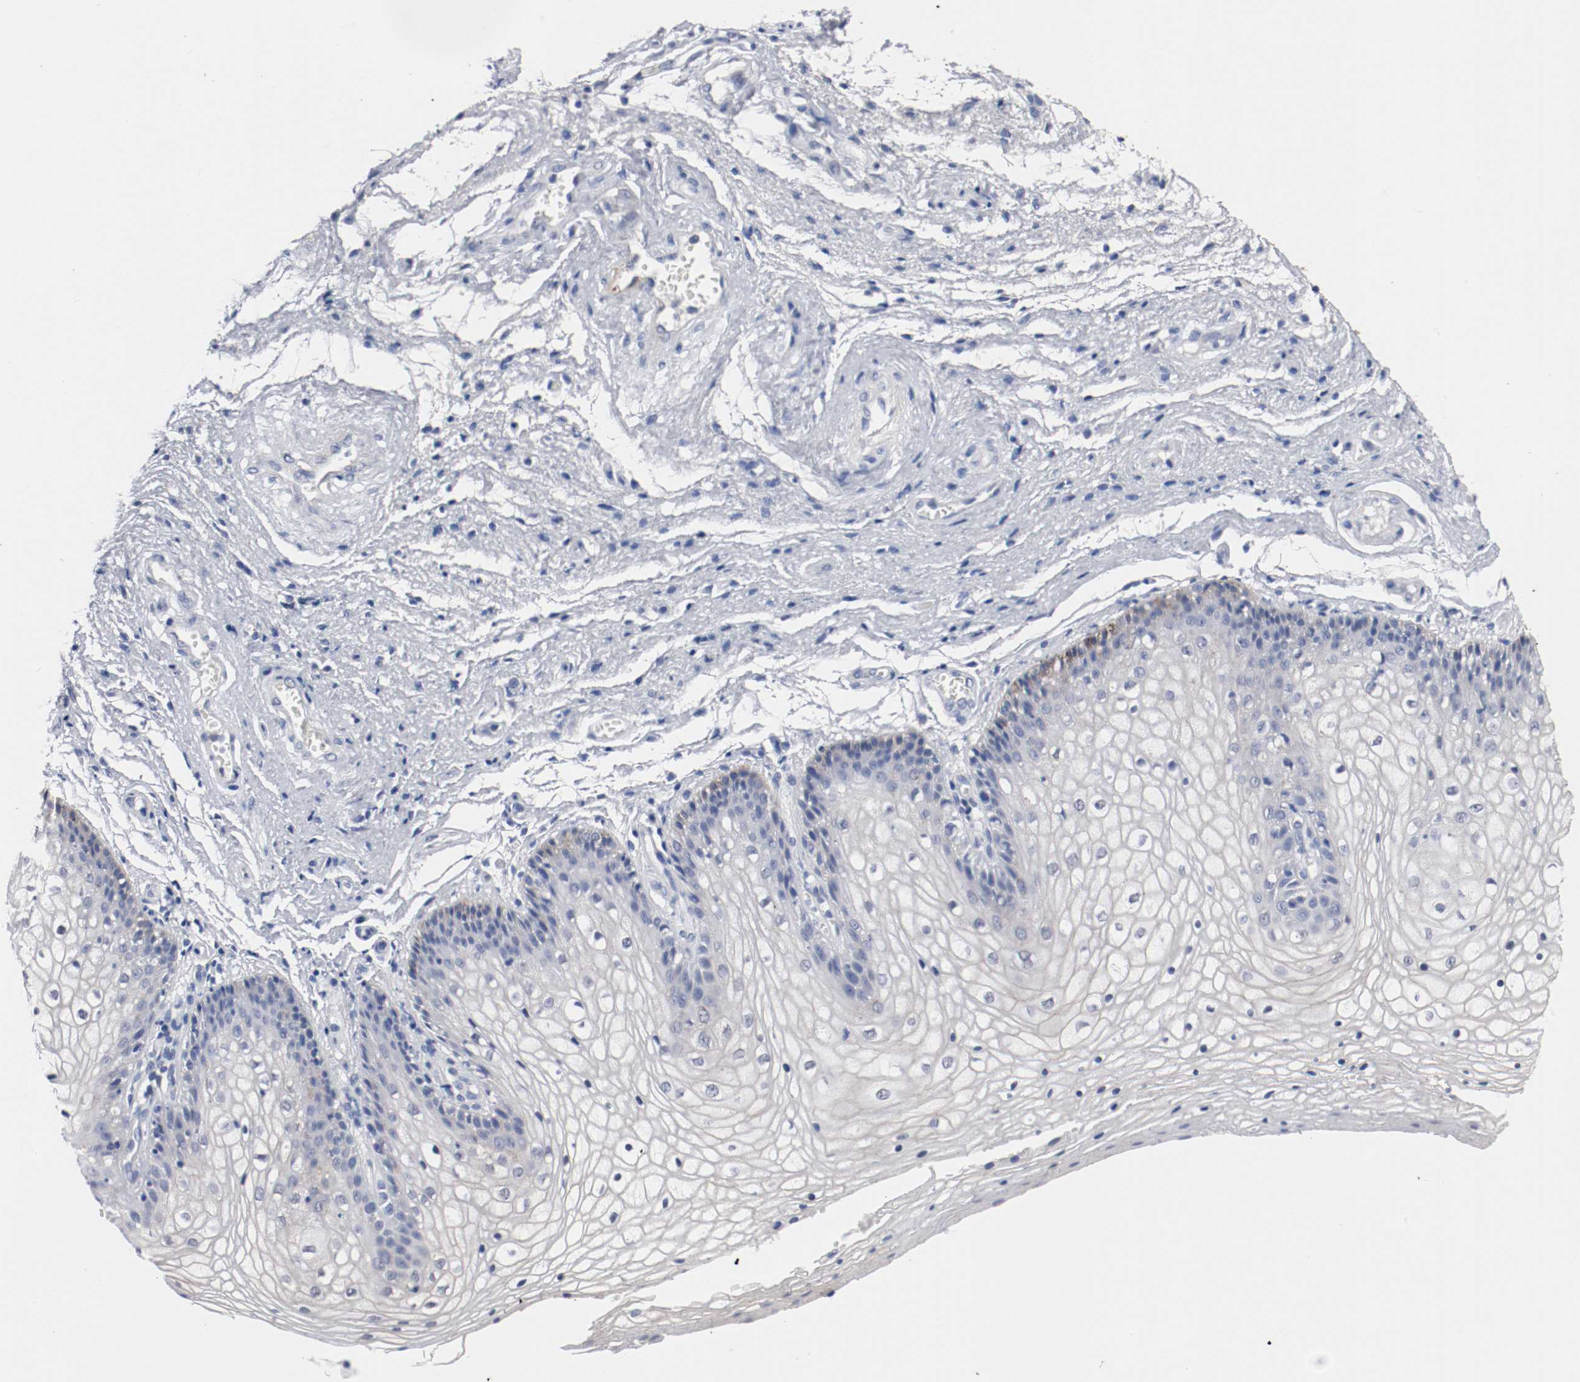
{"staining": {"intensity": "weak", "quantity": "<25%", "location": "cytoplasmic/membranous"}, "tissue": "vagina", "cell_type": "Squamous epithelial cells", "image_type": "normal", "snomed": [{"axis": "morphology", "description": "Normal tissue, NOS"}, {"axis": "topography", "description": "Vagina"}], "caption": "Immunohistochemistry photomicrograph of benign vagina: human vagina stained with DAB (3,3'-diaminobenzidine) displays no significant protein staining in squamous epithelial cells.", "gene": "TNC", "patient": {"sex": "female", "age": 34}}